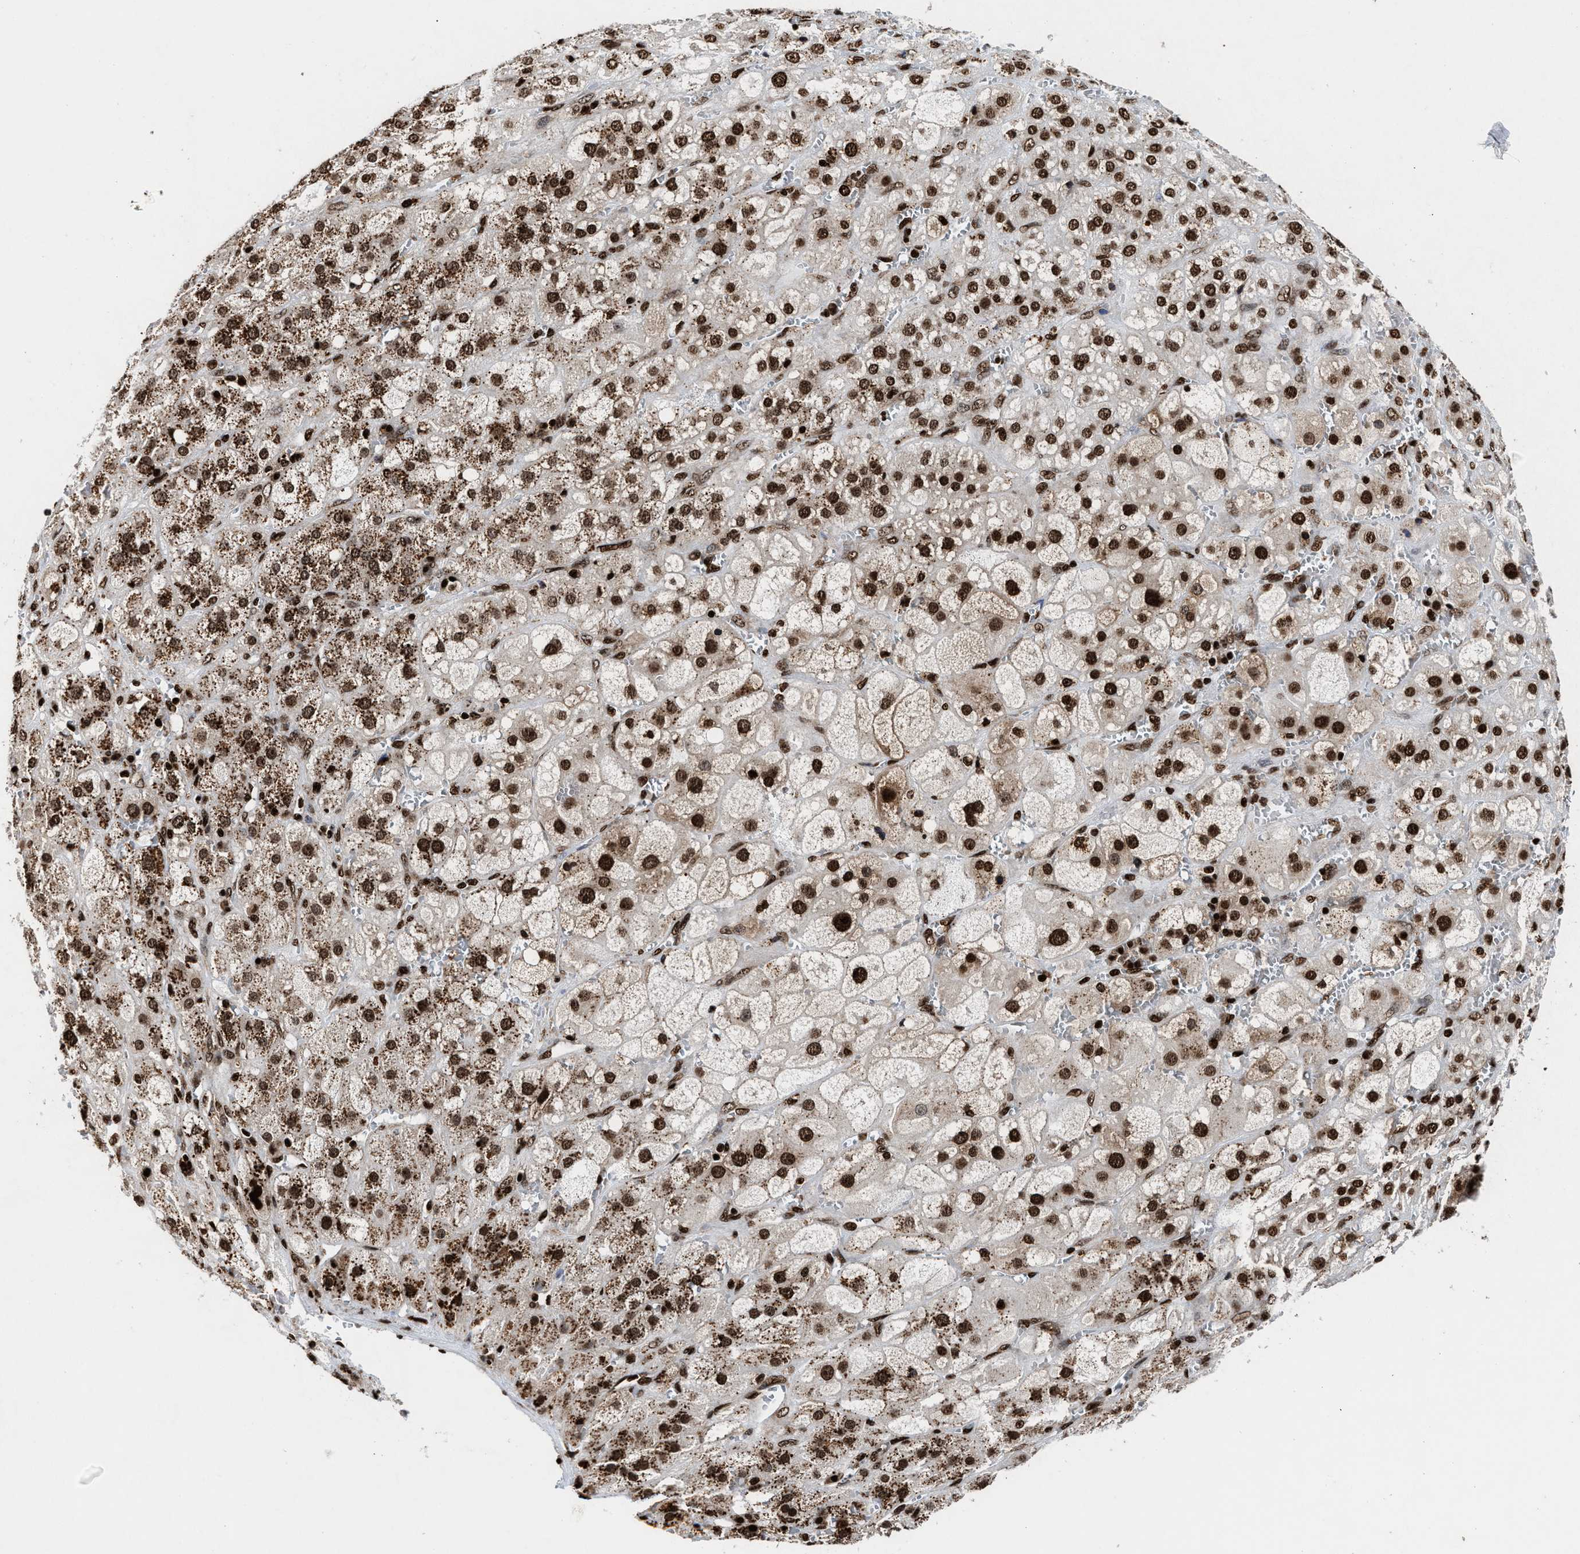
{"staining": {"intensity": "strong", "quantity": ">75%", "location": "nuclear"}, "tissue": "adrenal gland", "cell_type": "Glandular cells", "image_type": "normal", "snomed": [{"axis": "morphology", "description": "Normal tissue, NOS"}, {"axis": "topography", "description": "Adrenal gland"}], "caption": "Human adrenal gland stained with a brown dye exhibits strong nuclear positive positivity in about >75% of glandular cells.", "gene": "ALYREF", "patient": {"sex": "female", "age": 47}}